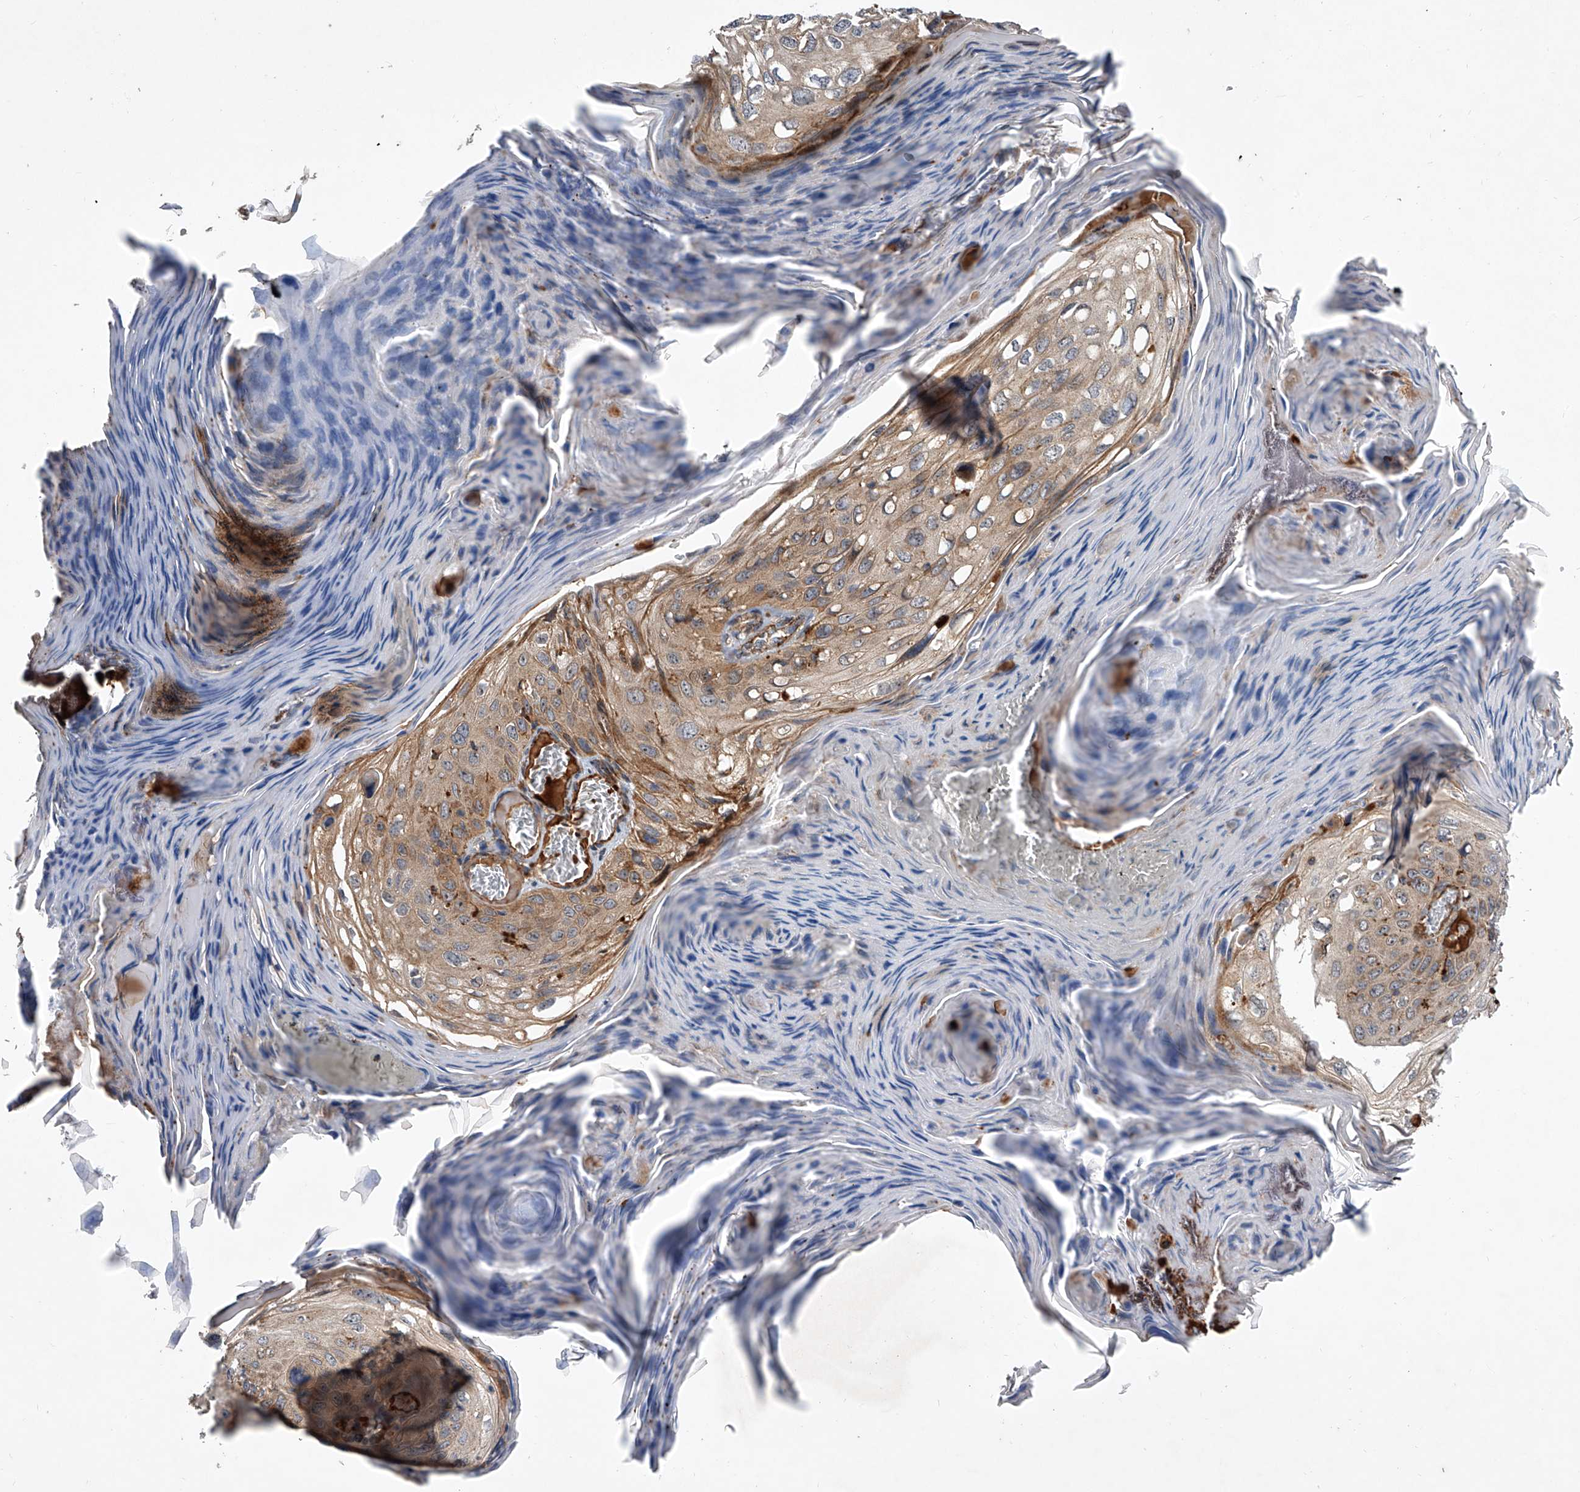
{"staining": {"intensity": "moderate", "quantity": ">75%", "location": "cytoplasmic/membranous"}, "tissue": "skin cancer", "cell_type": "Tumor cells", "image_type": "cancer", "snomed": [{"axis": "morphology", "description": "Squamous cell carcinoma, NOS"}, {"axis": "topography", "description": "Skin"}], "caption": "A high-resolution micrograph shows immunohistochemistry staining of skin squamous cell carcinoma, which exhibits moderate cytoplasmic/membranous positivity in about >75% of tumor cells. (DAB (3,3'-diaminobenzidine) IHC, brown staining for protein, blue staining for nuclei).", "gene": "USP47", "patient": {"sex": "female", "age": 90}}